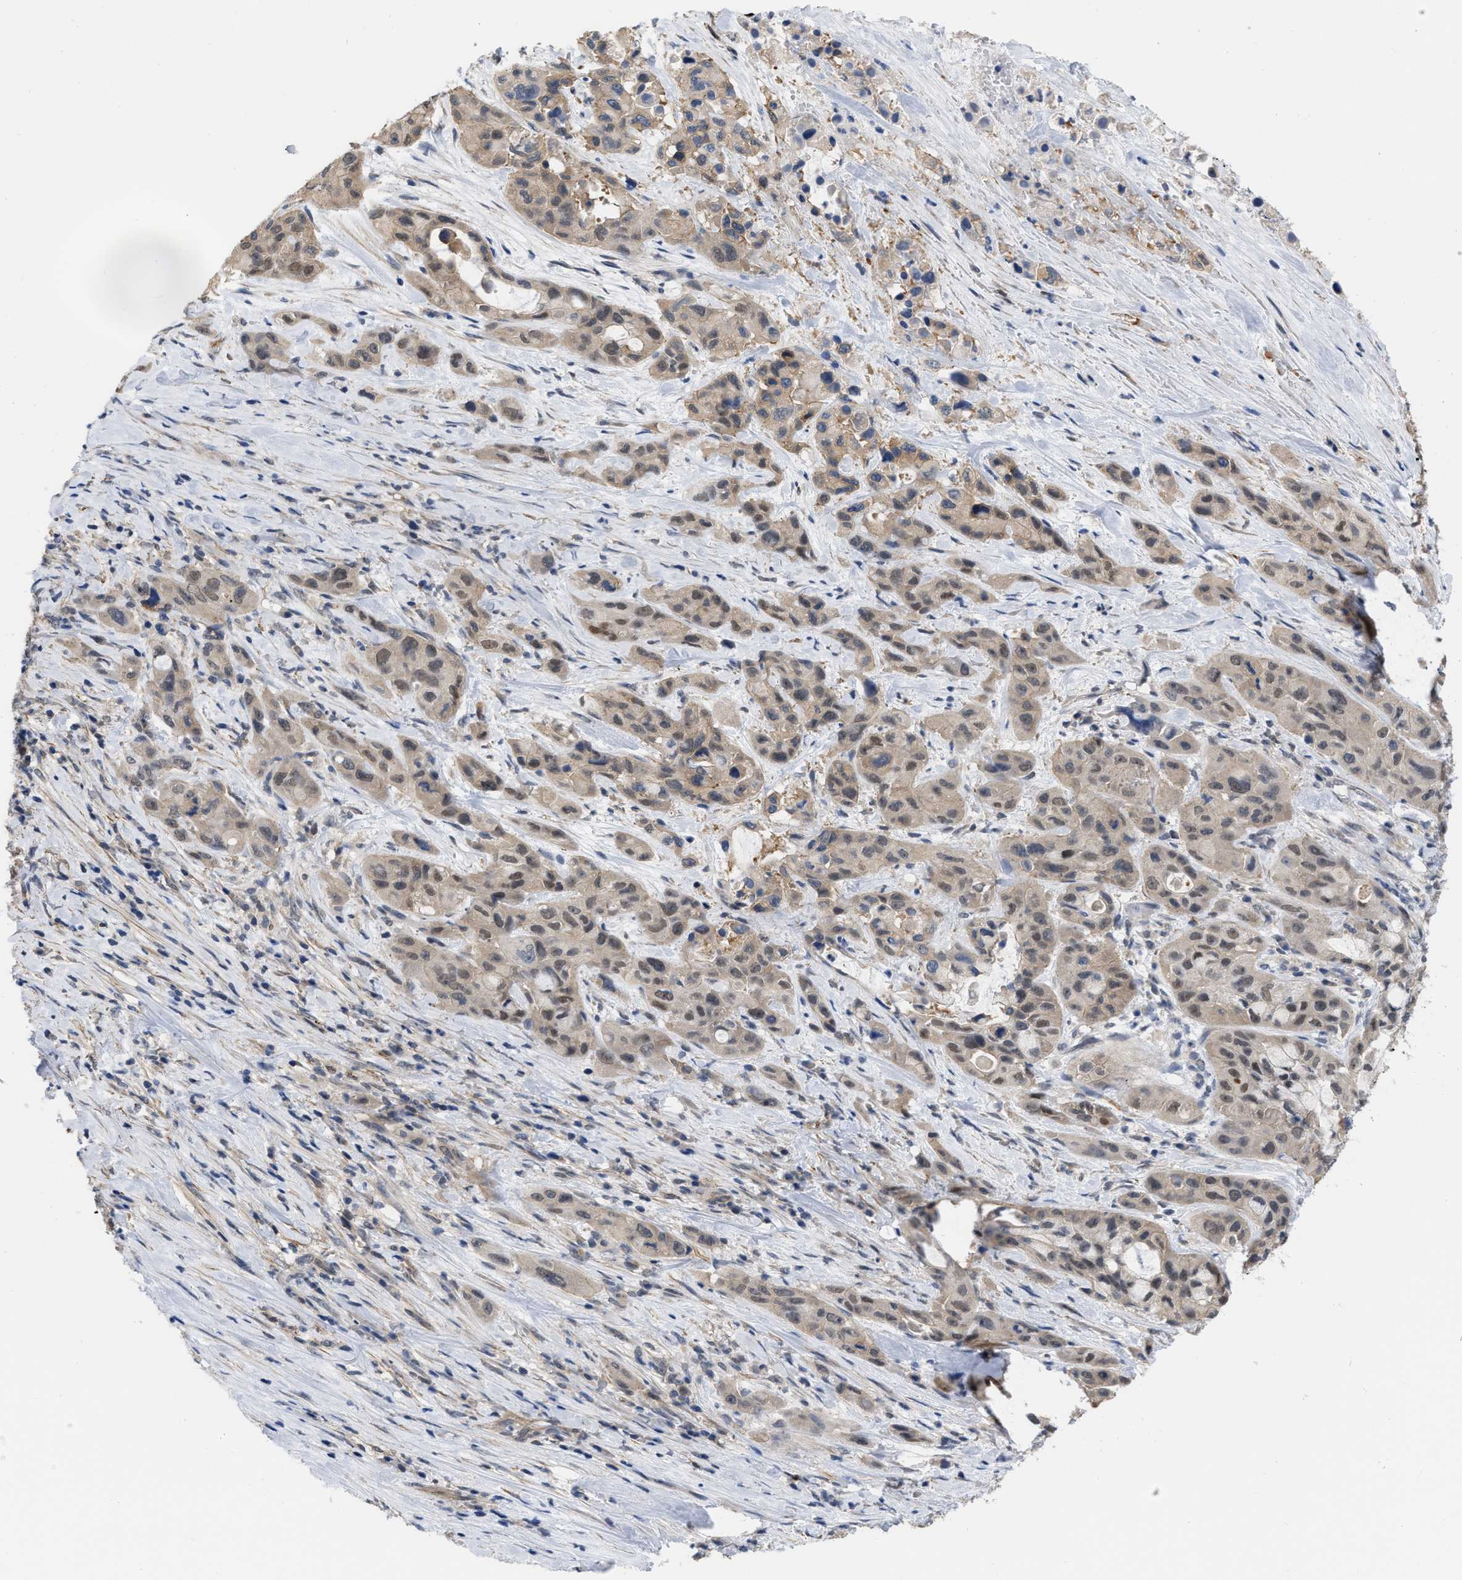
{"staining": {"intensity": "weak", "quantity": ">75%", "location": "cytoplasmic/membranous"}, "tissue": "pancreatic cancer", "cell_type": "Tumor cells", "image_type": "cancer", "snomed": [{"axis": "morphology", "description": "Adenocarcinoma, NOS"}, {"axis": "topography", "description": "Pancreas"}], "caption": "The micrograph exhibits staining of pancreatic adenocarcinoma, revealing weak cytoplasmic/membranous protein staining (brown color) within tumor cells.", "gene": "NAPEPLD", "patient": {"sex": "male", "age": 53}}